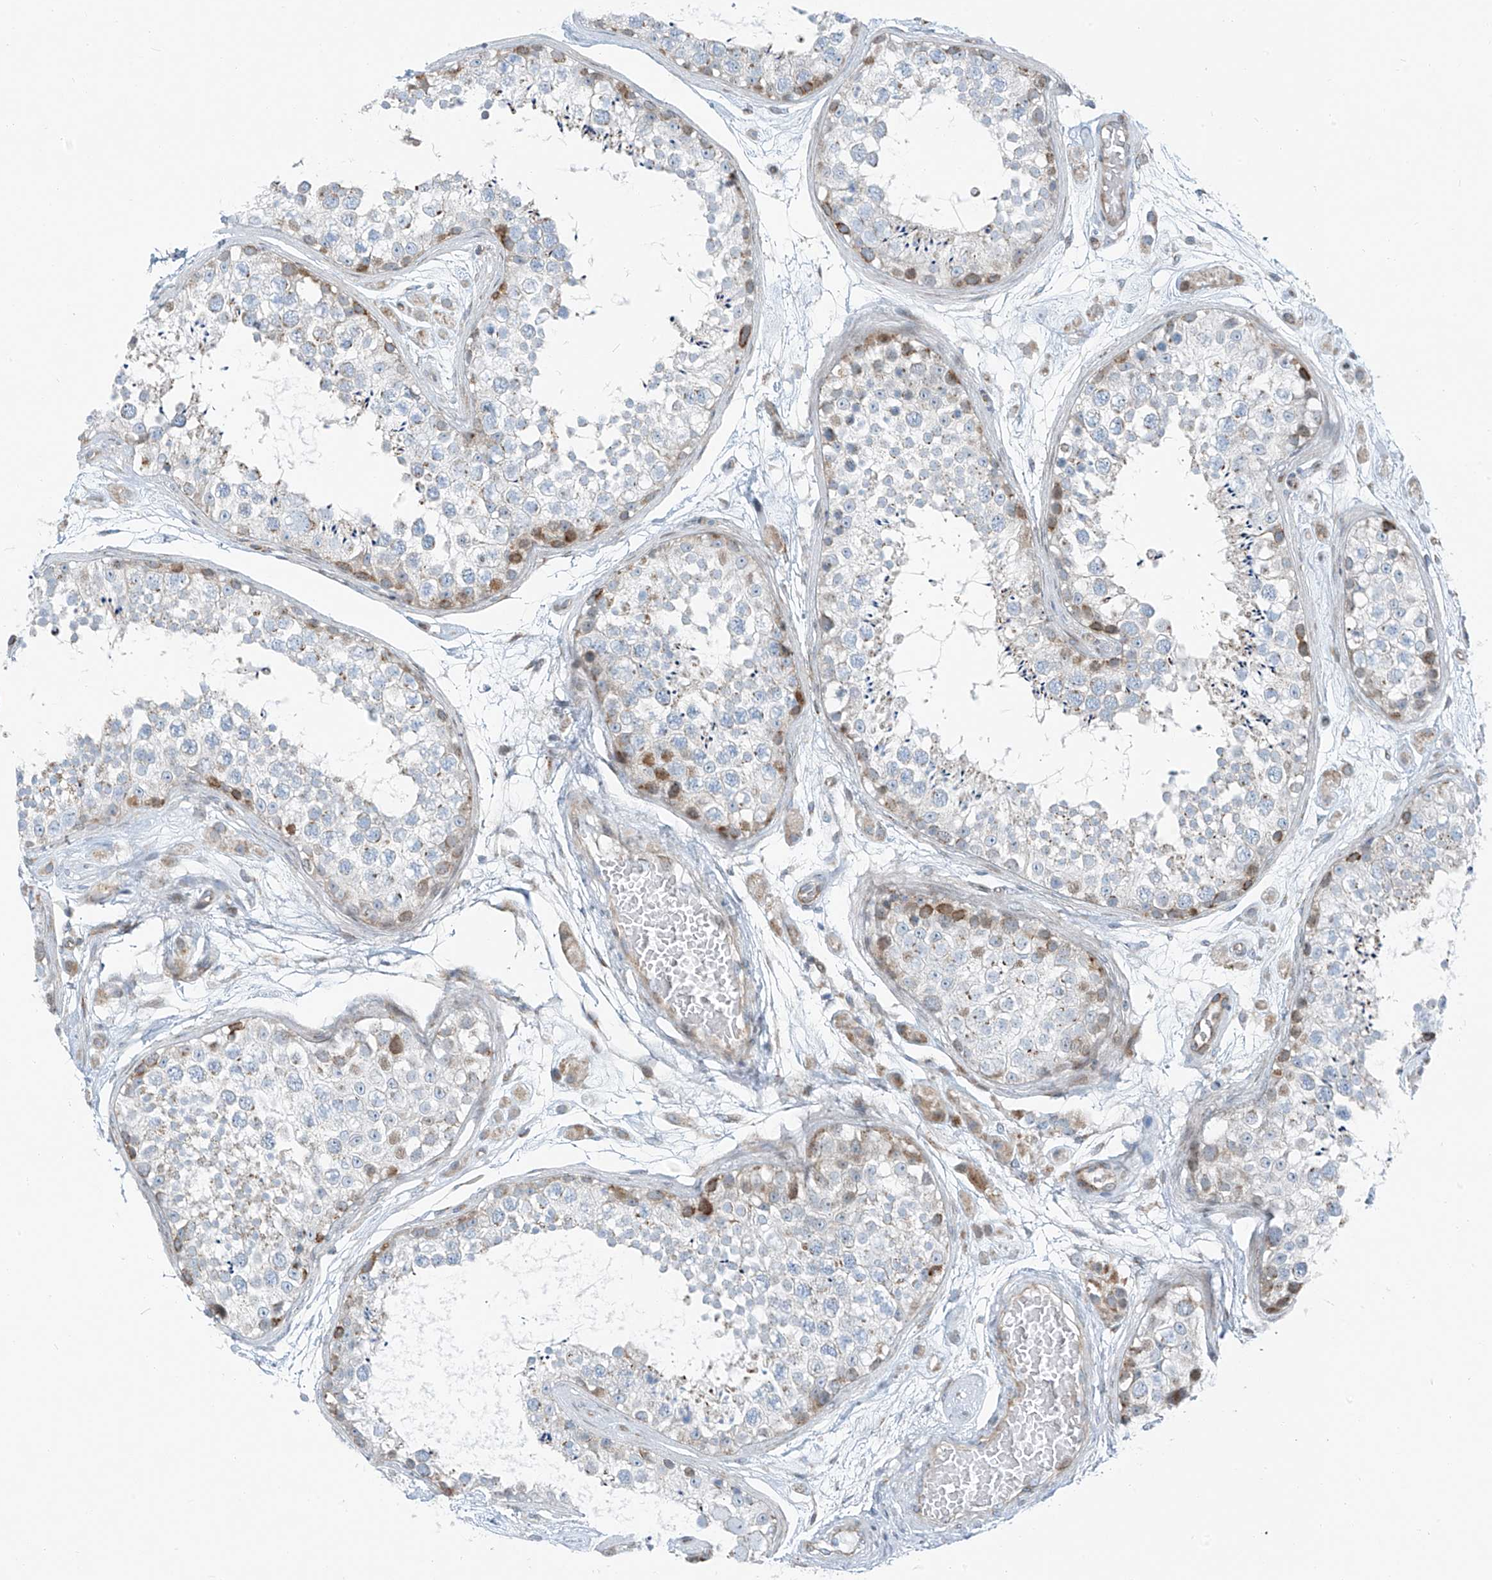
{"staining": {"intensity": "moderate", "quantity": "<25%", "location": "cytoplasmic/membranous"}, "tissue": "testis", "cell_type": "Cells in seminiferous ducts", "image_type": "normal", "snomed": [{"axis": "morphology", "description": "Normal tissue, NOS"}, {"axis": "topography", "description": "Testis"}], "caption": "Immunohistochemical staining of normal testis exhibits moderate cytoplasmic/membranous protein staining in about <25% of cells in seminiferous ducts. The staining was performed using DAB, with brown indicating positive protein expression. Nuclei are stained blue with hematoxylin.", "gene": "HIC2", "patient": {"sex": "male", "age": 25}}